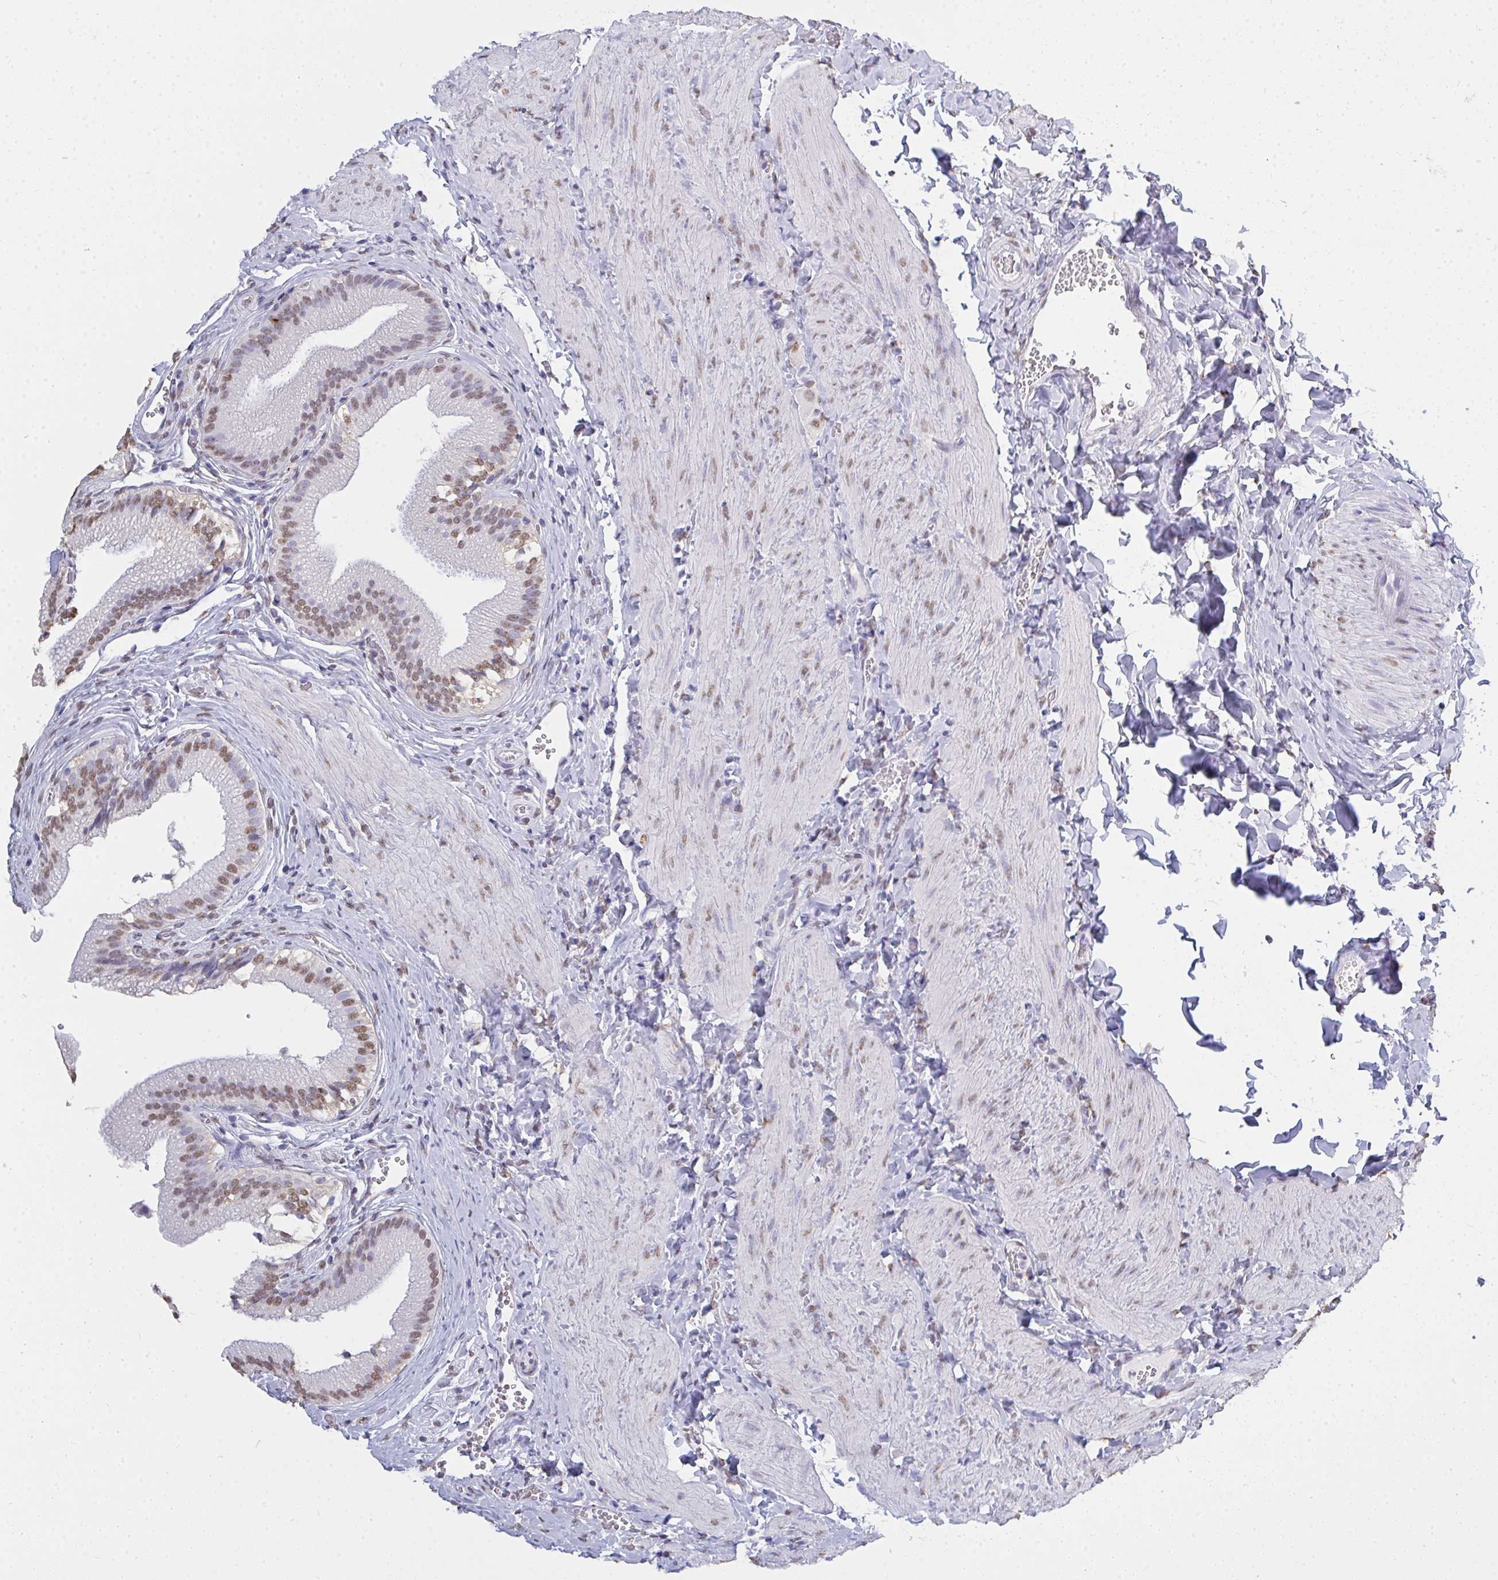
{"staining": {"intensity": "moderate", "quantity": ">75%", "location": "nuclear"}, "tissue": "gallbladder", "cell_type": "Glandular cells", "image_type": "normal", "snomed": [{"axis": "morphology", "description": "Normal tissue, NOS"}, {"axis": "topography", "description": "Gallbladder"}, {"axis": "topography", "description": "Peripheral nerve tissue"}], "caption": "Glandular cells demonstrate moderate nuclear expression in approximately >75% of cells in normal gallbladder.", "gene": "SEMA6B", "patient": {"sex": "male", "age": 17}}